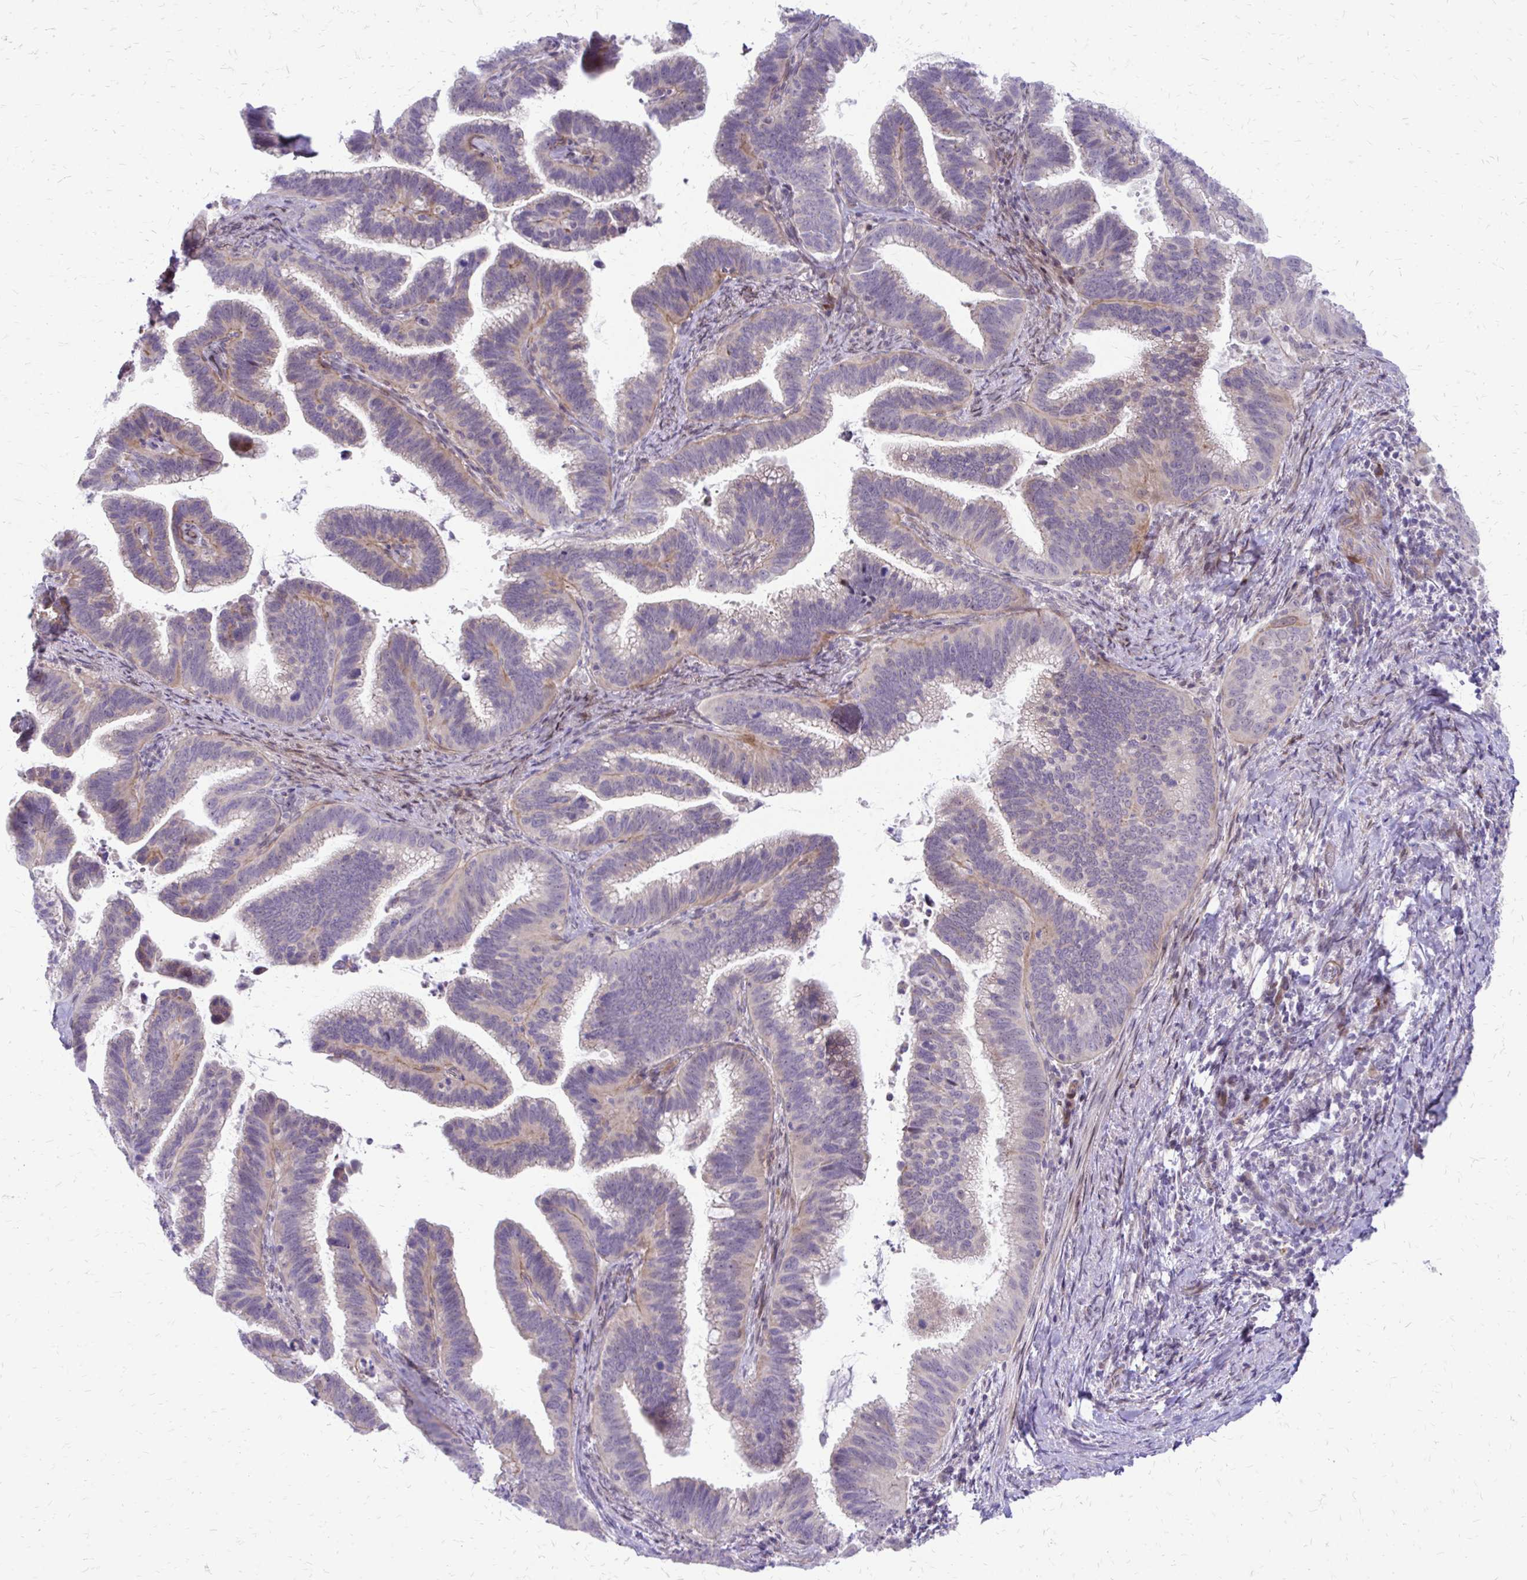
{"staining": {"intensity": "negative", "quantity": "none", "location": "none"}, "tissue": "cervical cancer", "cell_type": "Tumor cells", "image_type": "cancer", "snomed": [{"axis": "morphology", "description": "Adenocarcinoma, NOS"}, {"axis": "topography", "description": "Cervix"}], "caption": "DAB immunohistochemical staining of cervical cancer displays no significant positivity in tumor cells.", "gene": "PPDPFL", "patient": {"sex": "female", "age": 61}}